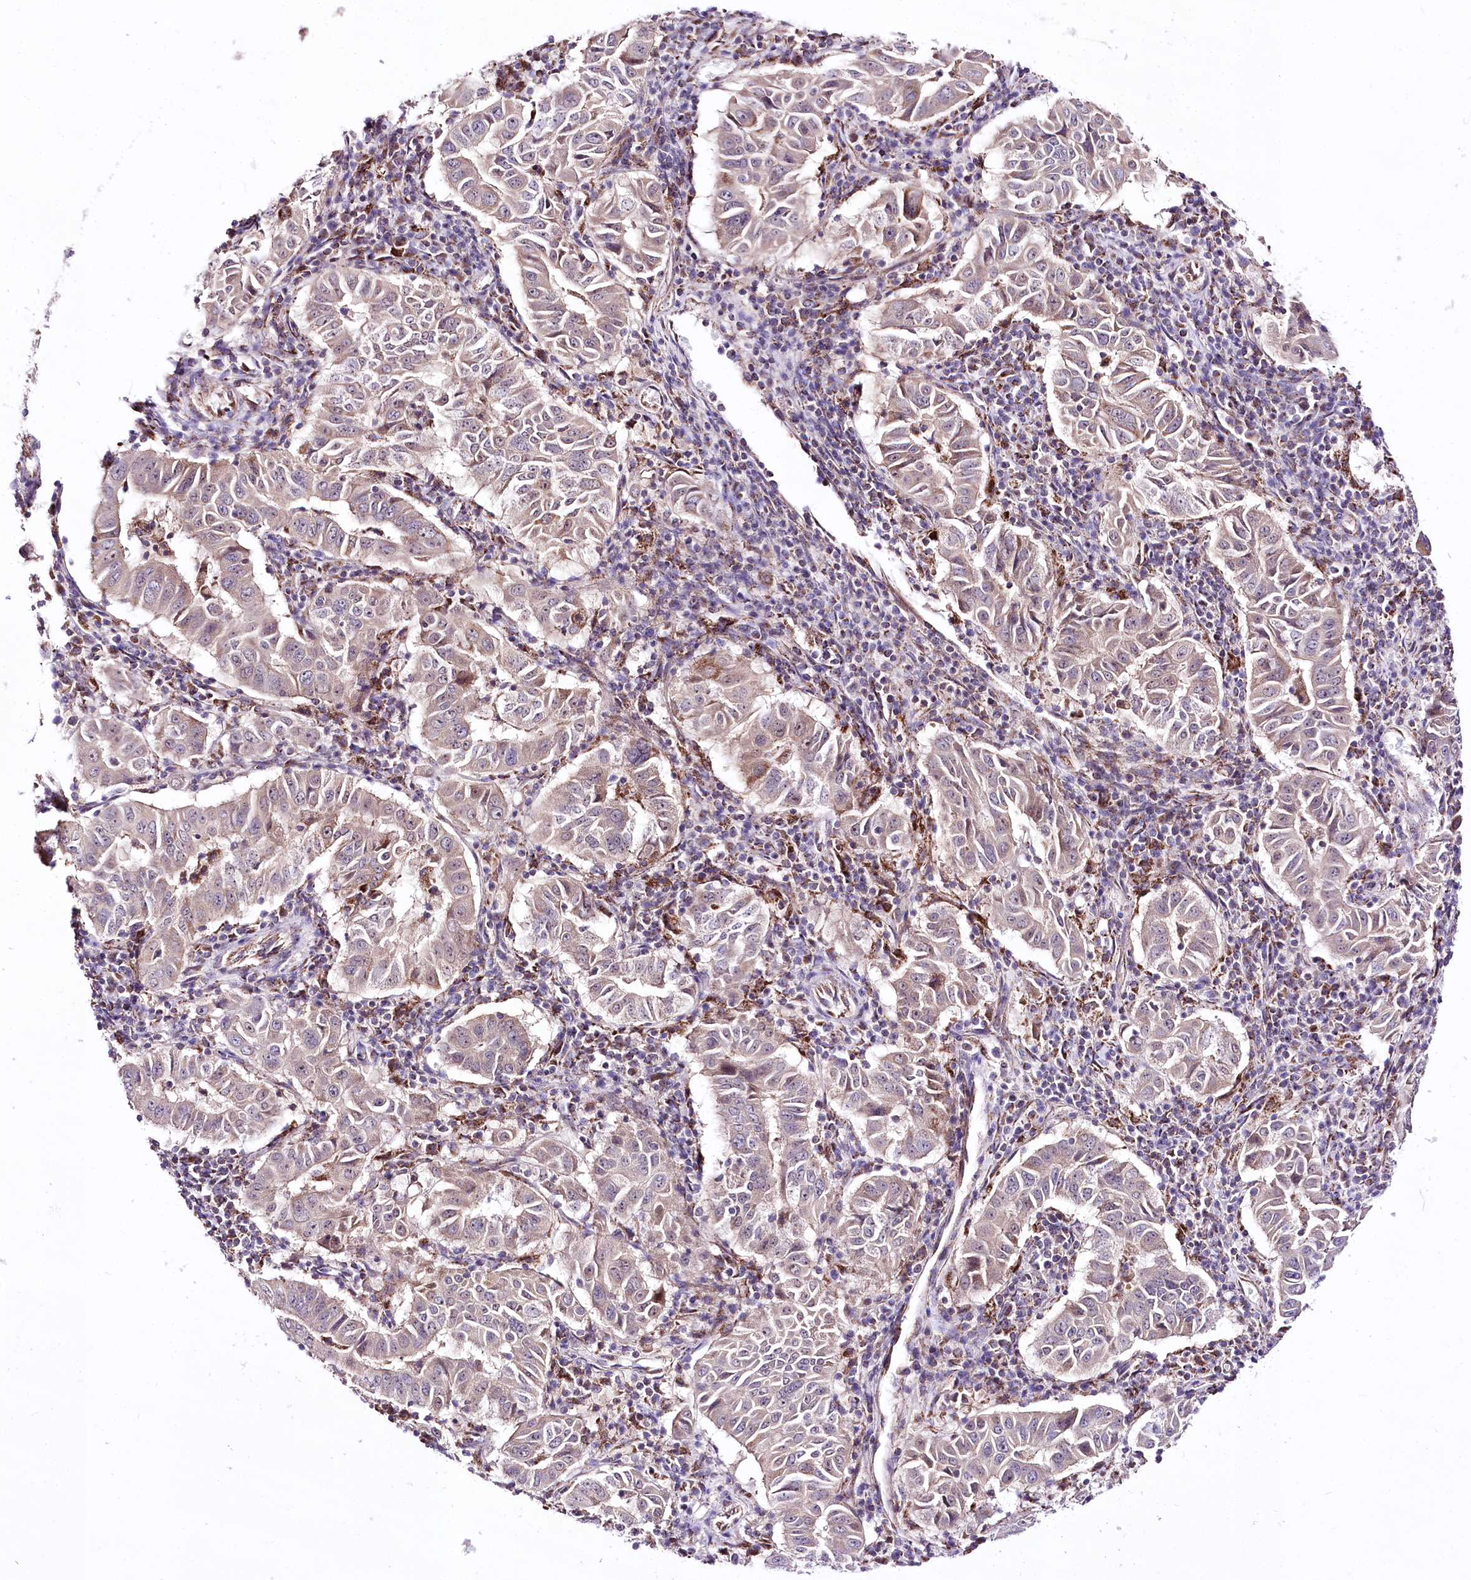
{"staining": {"intensity": "weak", "quantity": "25%-75%", "location": "cytoplasmic/membranous"}, "tissue": "pancreatic cancer", "cell_type": "Tumor cells", "image_type": "cancer", "snomed": [{"axis": "morphology", "description": "Adenocarcinoma, NOS"}, {"axis": "topography", "description": "Pancreas"}], "caption": "IHC staining of pancreatic adenocarcinoma, which exhibits low levels of weak cytoplasmic/membranous positivity in approximately 25%-75% of tumor cells indicating weak cytoplasmic/membranous protein staining. The staining was performed using DAB (brown) for protein detection and nuclei were counterstained in hematoxylin (blue).", "gene": "ATE1", "patient": {"sex": "male", "age": 63}}